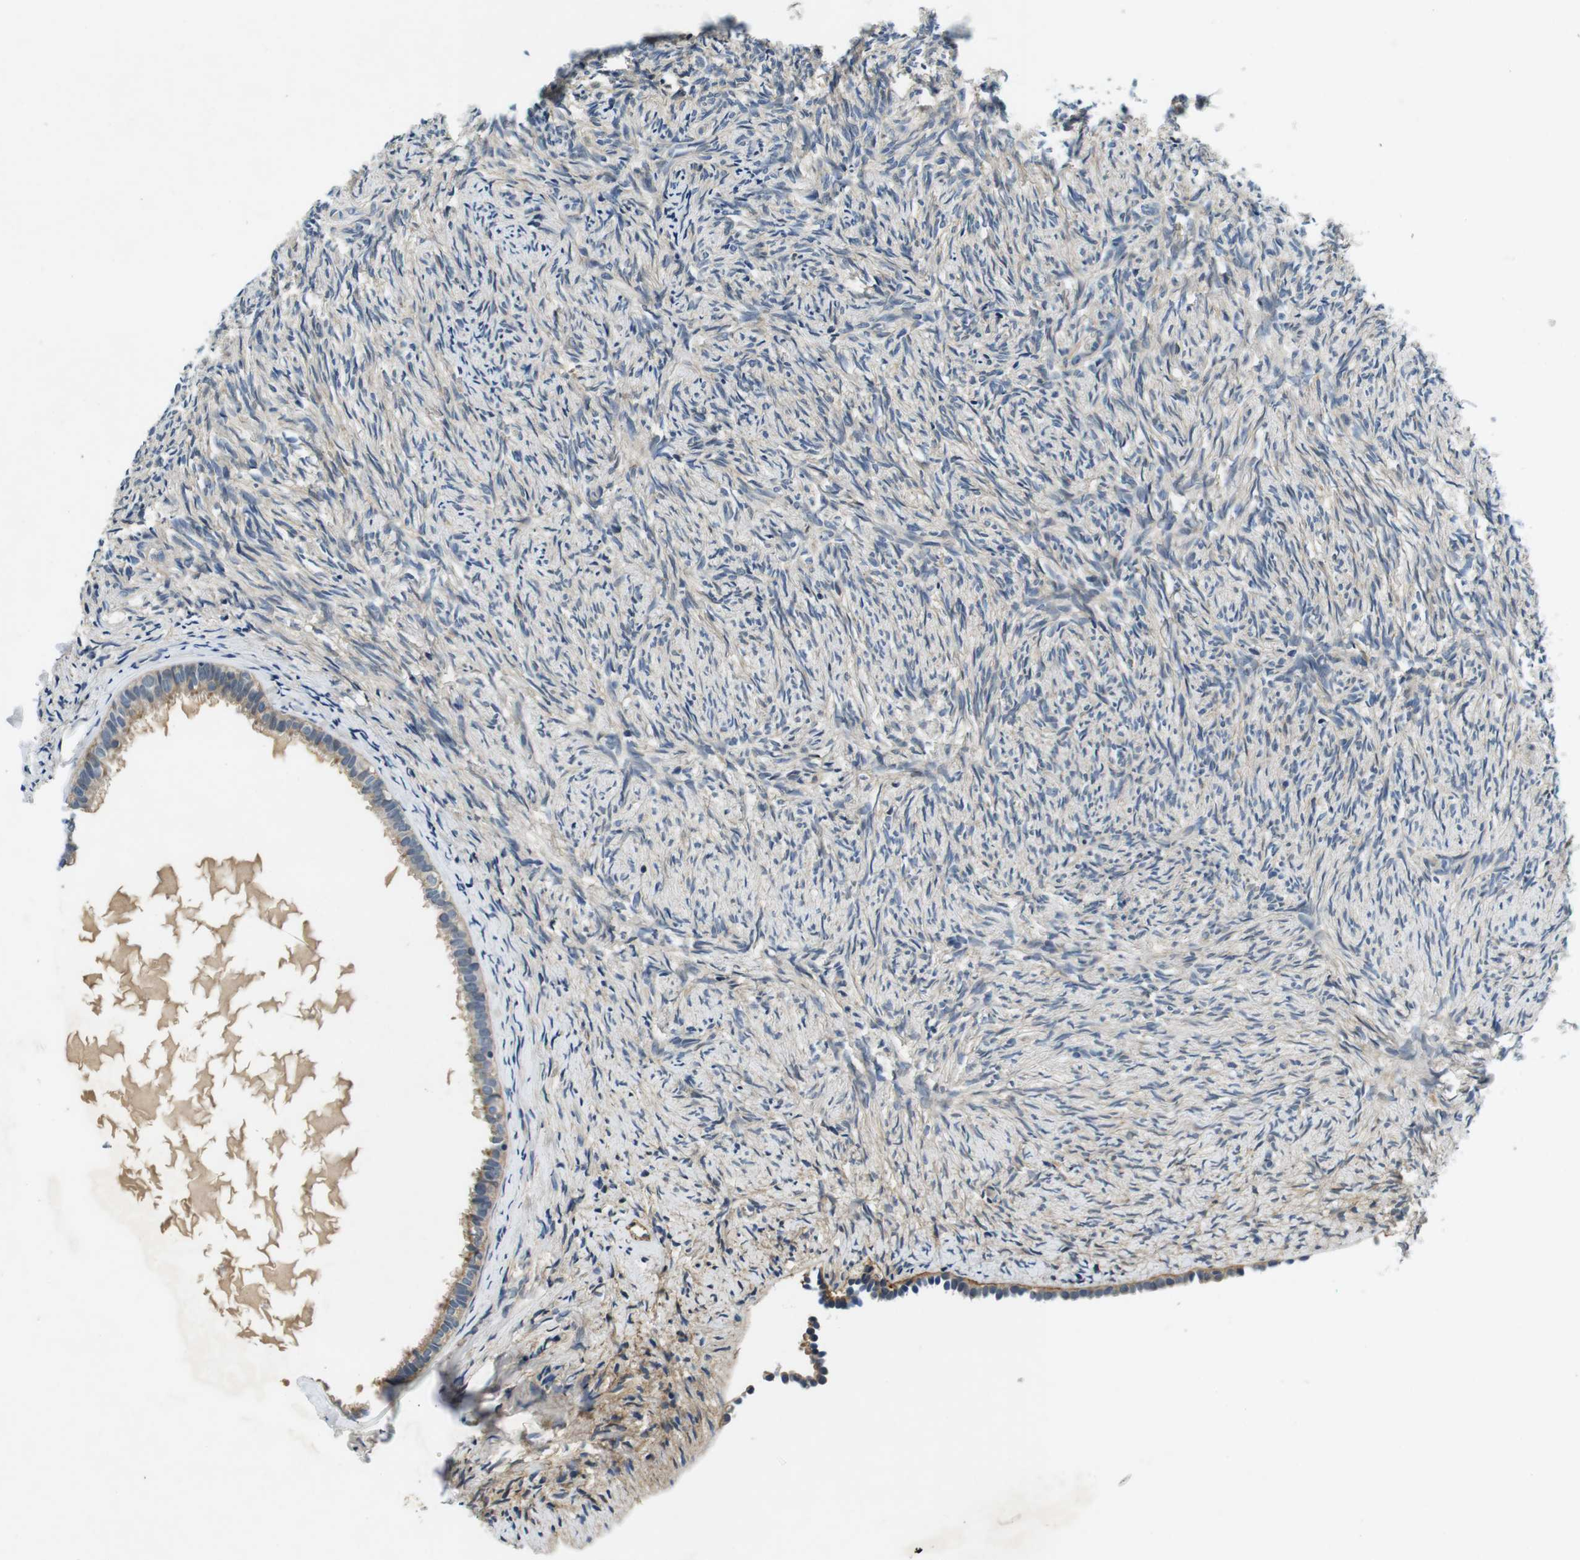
{"staining": {"intensity": "weak", "quantity": "<25%", "location": "cytoplasmic/membranous"}, "tissue": "ovary", "cell_type": "Ovarian stroma cells", "image_type": "normal", "snomed": [{"axis": "morphology", "description": "Normal tissue, NOS"}, {"axis": "topography", "description": "Ovary"}], "caption": "Immunohistochemistry (IHC) image of benign ovary stained for a protein (brown), which exhibits no expression in ovarian stroma cells.", "gene": "DTNA", "patient": {"sex": "female", "age": 60}}